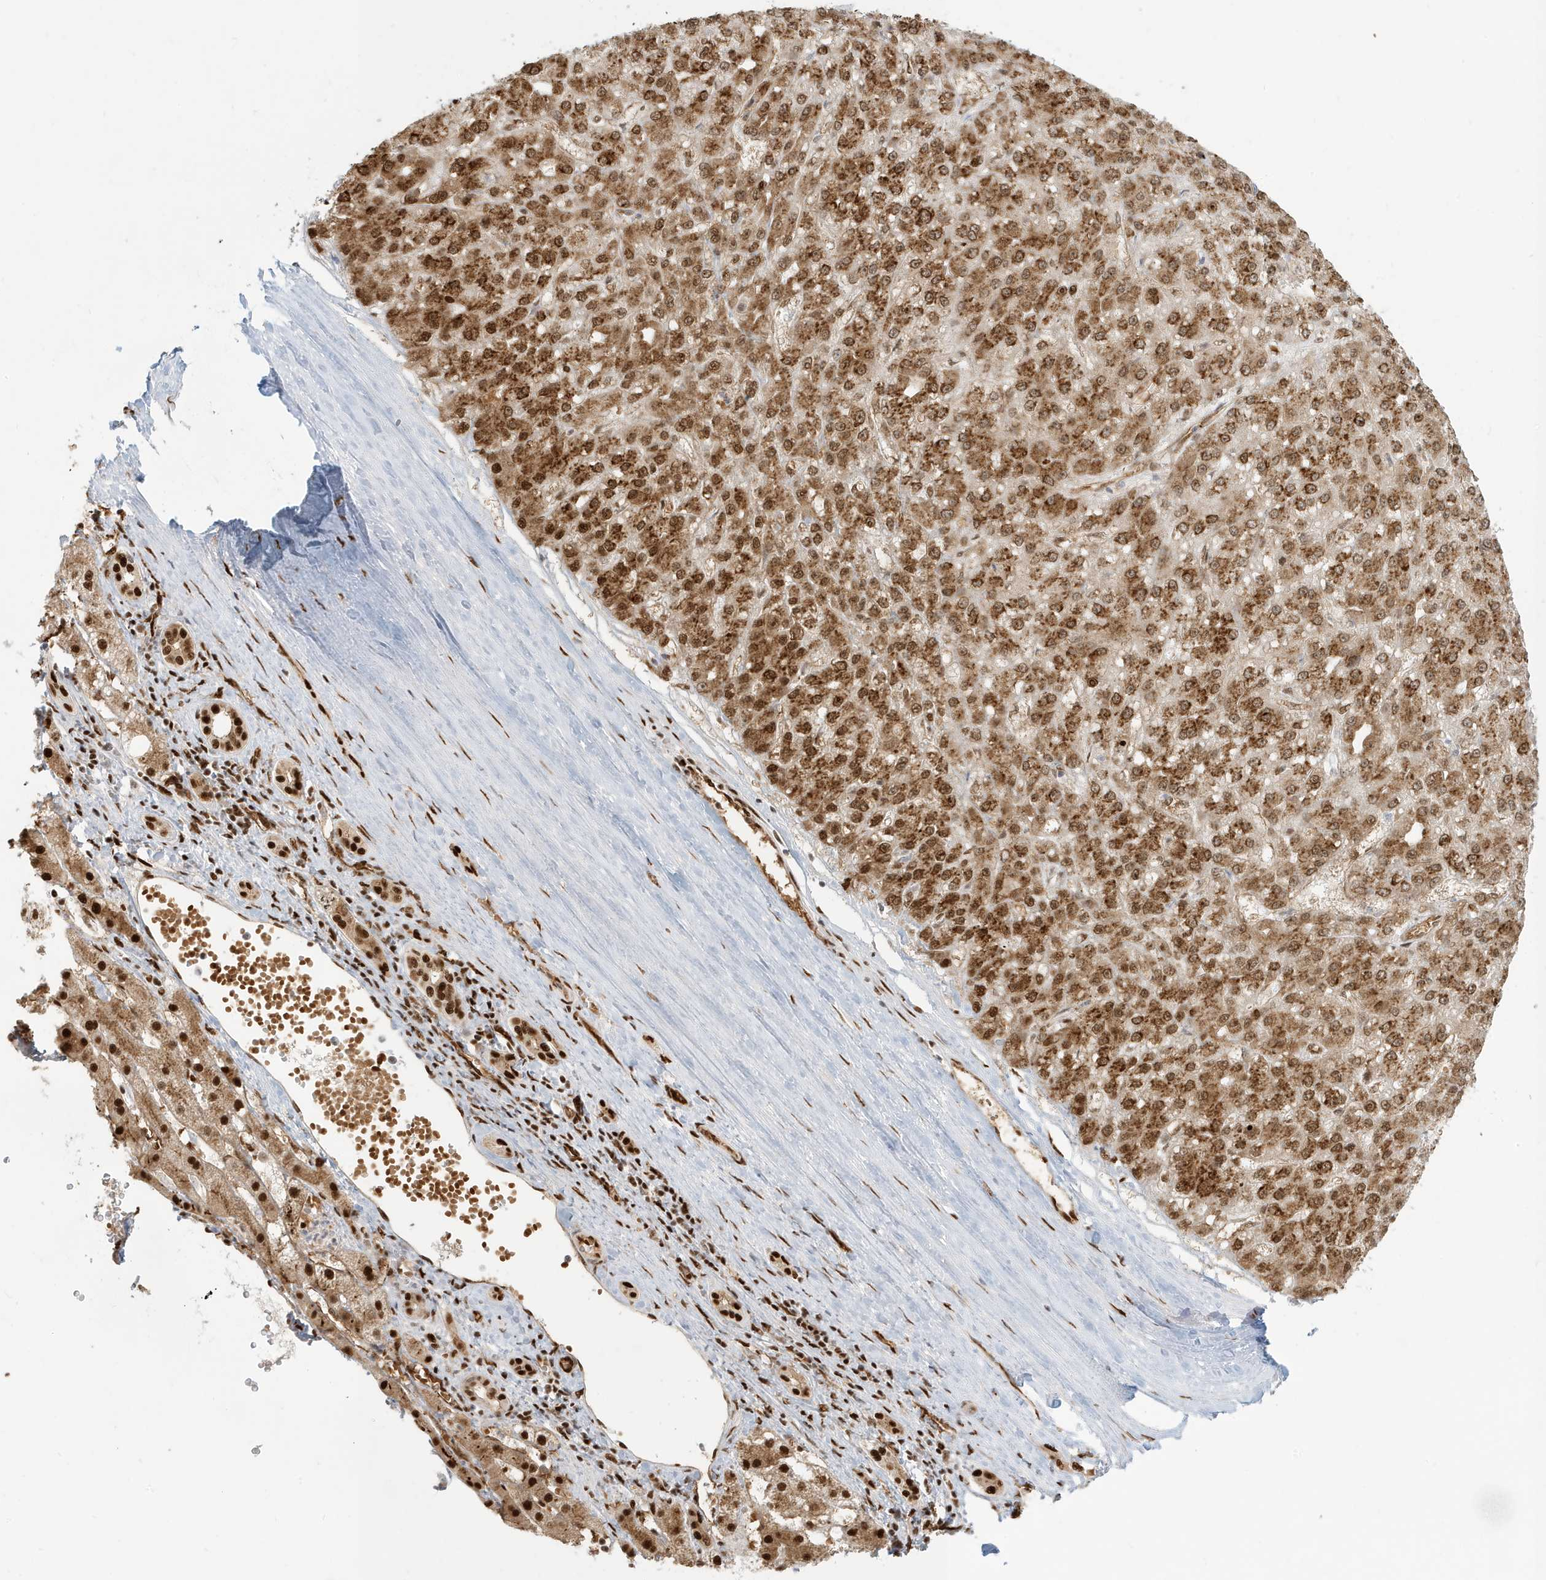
{"staining": {"intensity": "strong", "quantity": ">75%", "location": "cytoplasmic/membranous,nuclear"}, "tissue": "liver cancer", "cell_type": "Tumor cells", "image_type": "cancer", "snomed": [{"axis": "morphology", "description": "Carcinoma, Hepatocellular, NOS"}, {"axis": "topography", "description": "Liver"}], "caption": "A high amount of strong cytoplasmic/membranous and nuclear staining is present in approximately >75% of tumor cells in hepatocellular carcinoma (liver) tissue.", "gene": "CKS2", "patient": {"sex": "male", "age": 67}}